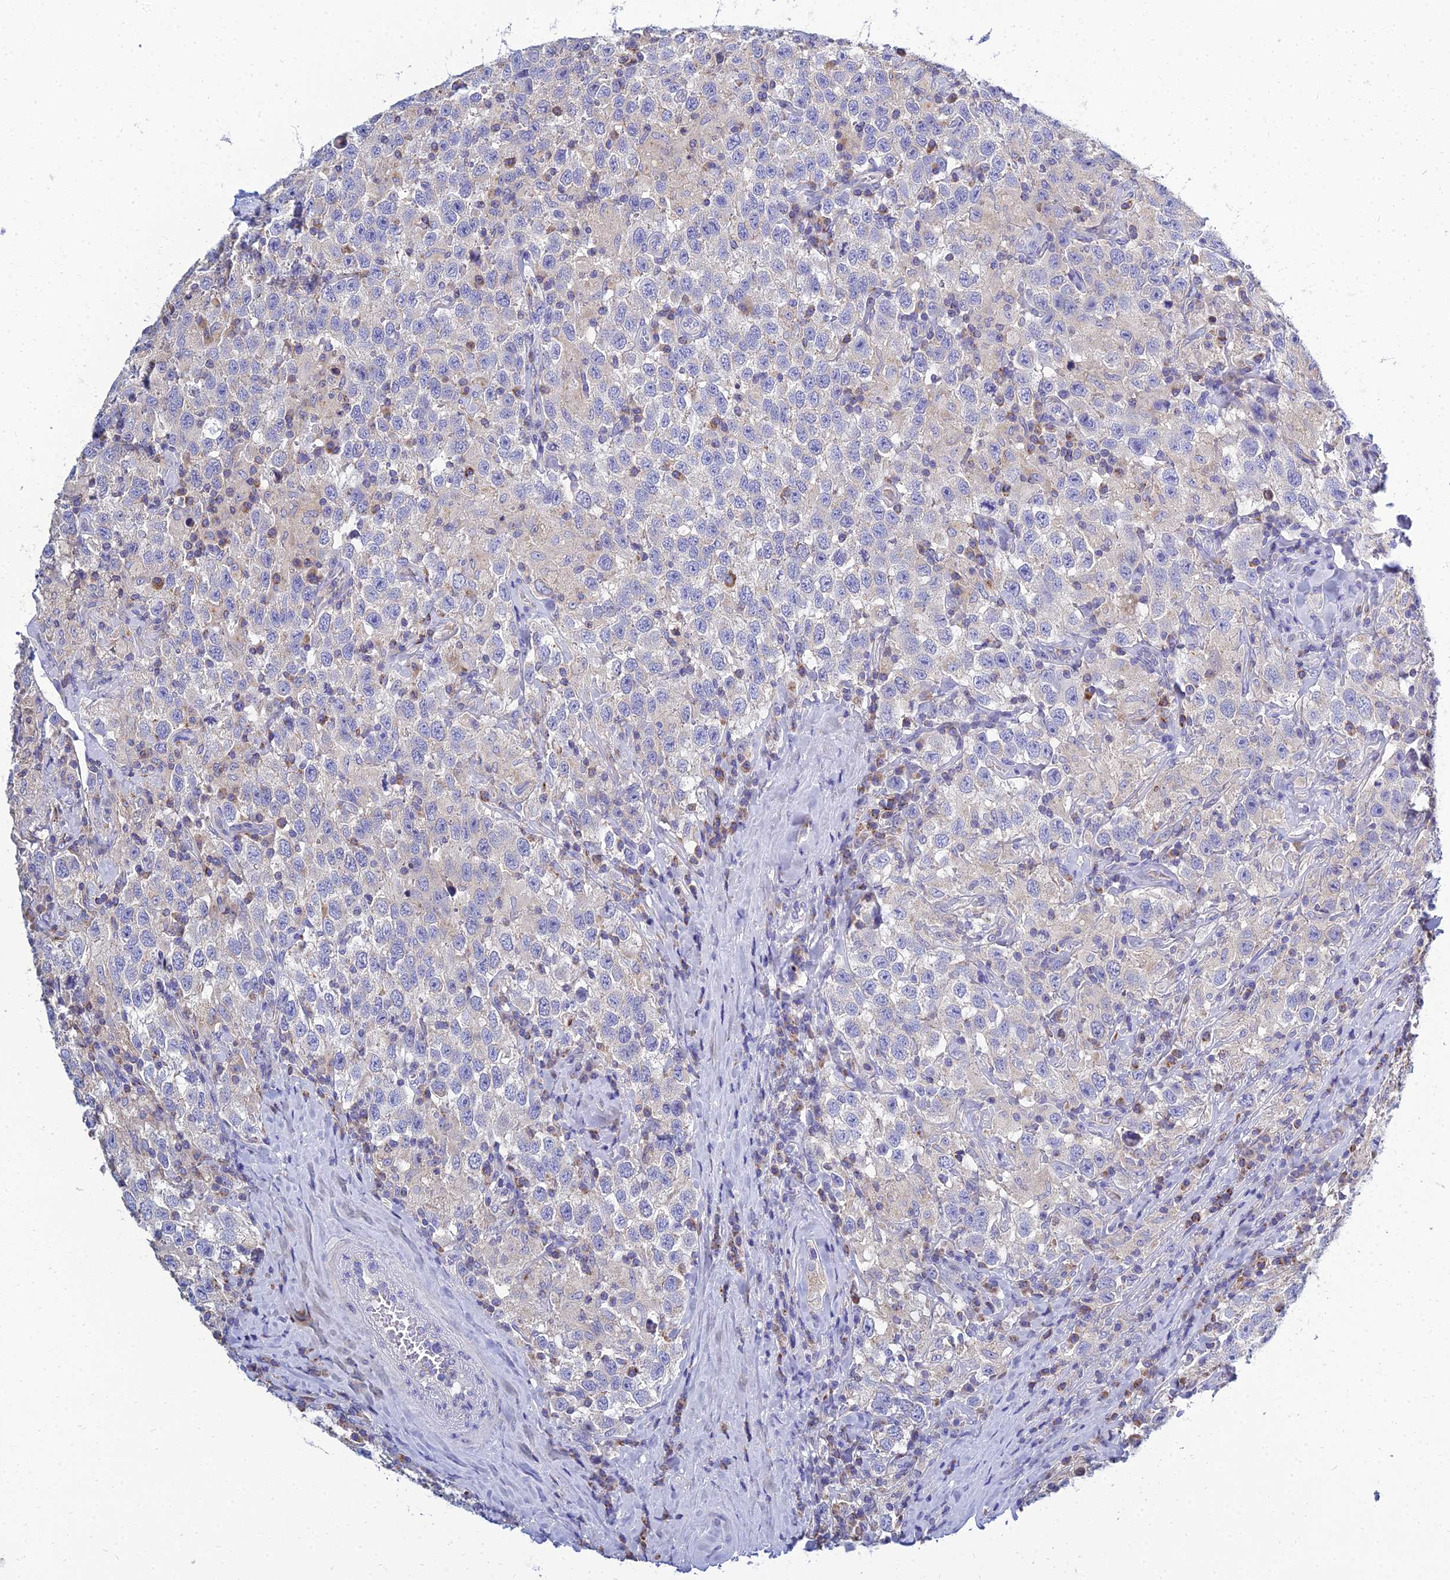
{"staining": {"intensity": "negative", "quantity": "none", "location": "none"}, "tissue": "testis cancer", "cell_type": "Tumor cells", "image_type": "cancer", "snomed": [{"axis": "morphology", "description": "Seminoma, NOS"}, {"axis": "topography", "description": "Testis"}], "caption": "Seminoma (testis) stained for a protein using IHC exhibits no staining tumor cells.", "gene": "NPY", "patient": {"sex": "male", "age": 41}}